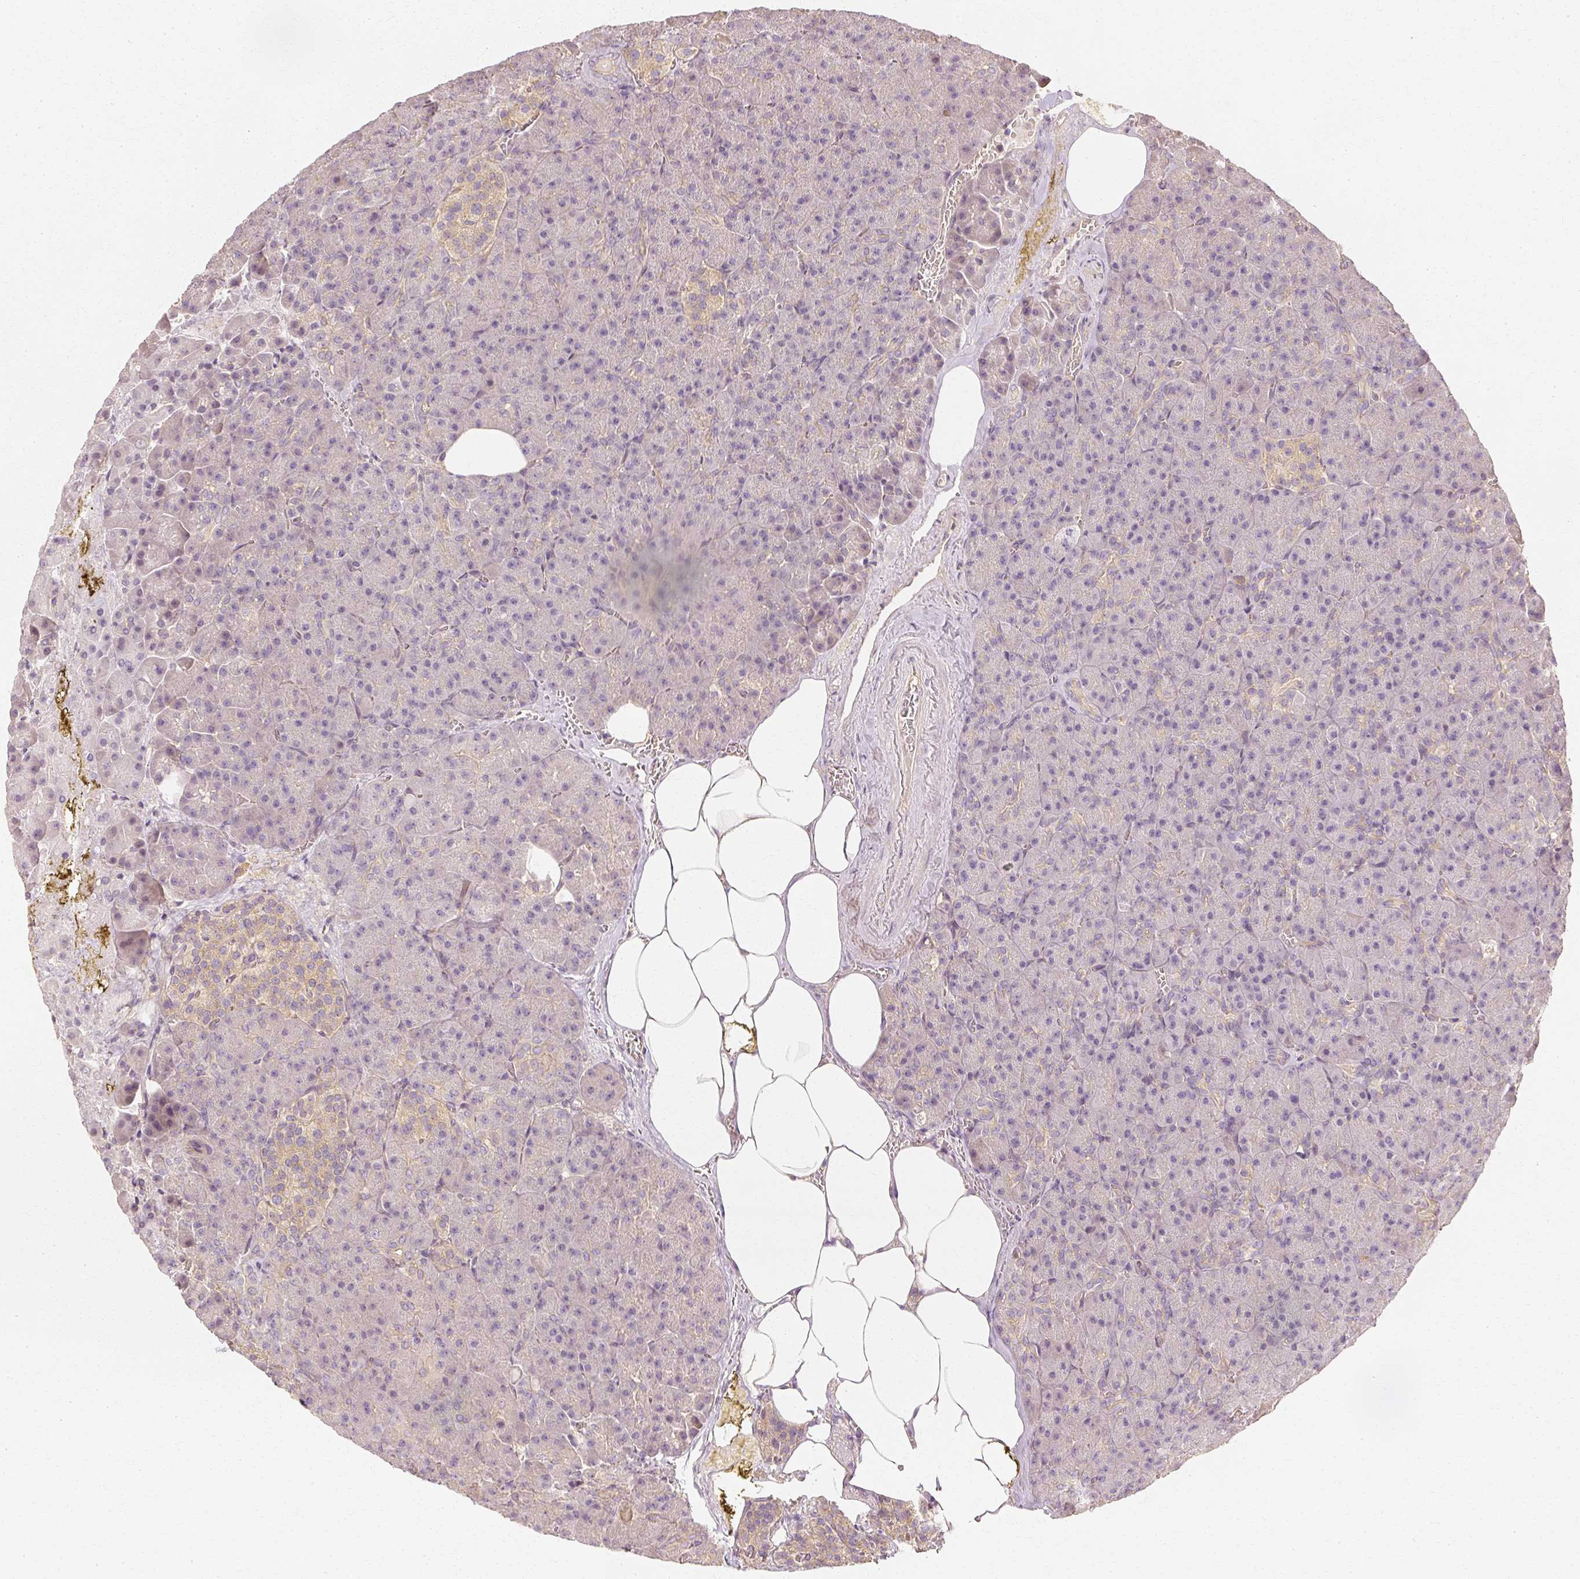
{"staining": {"intensity": "negative", "quantity": "none", "location": "none"}, "tissue": "pancreas", "cell_type": "Exocrine glandular cells", "image_type": "normal", "snomed": [{"axis": "morphology", "description": "Normal tissue, NOS"}, {"axis": "topography", "description": "Pancreas"}], "caption": "Exocrine glandular cells show no significant positivity in unremarkable pancreas. (Stains: DAB immunohistochemistry with hematoxylin counter stain, Microscopy: brightfield microscopy at high magnification).", "gene": "GNAQ", "patient": {"sex": "female", "age": 74}}